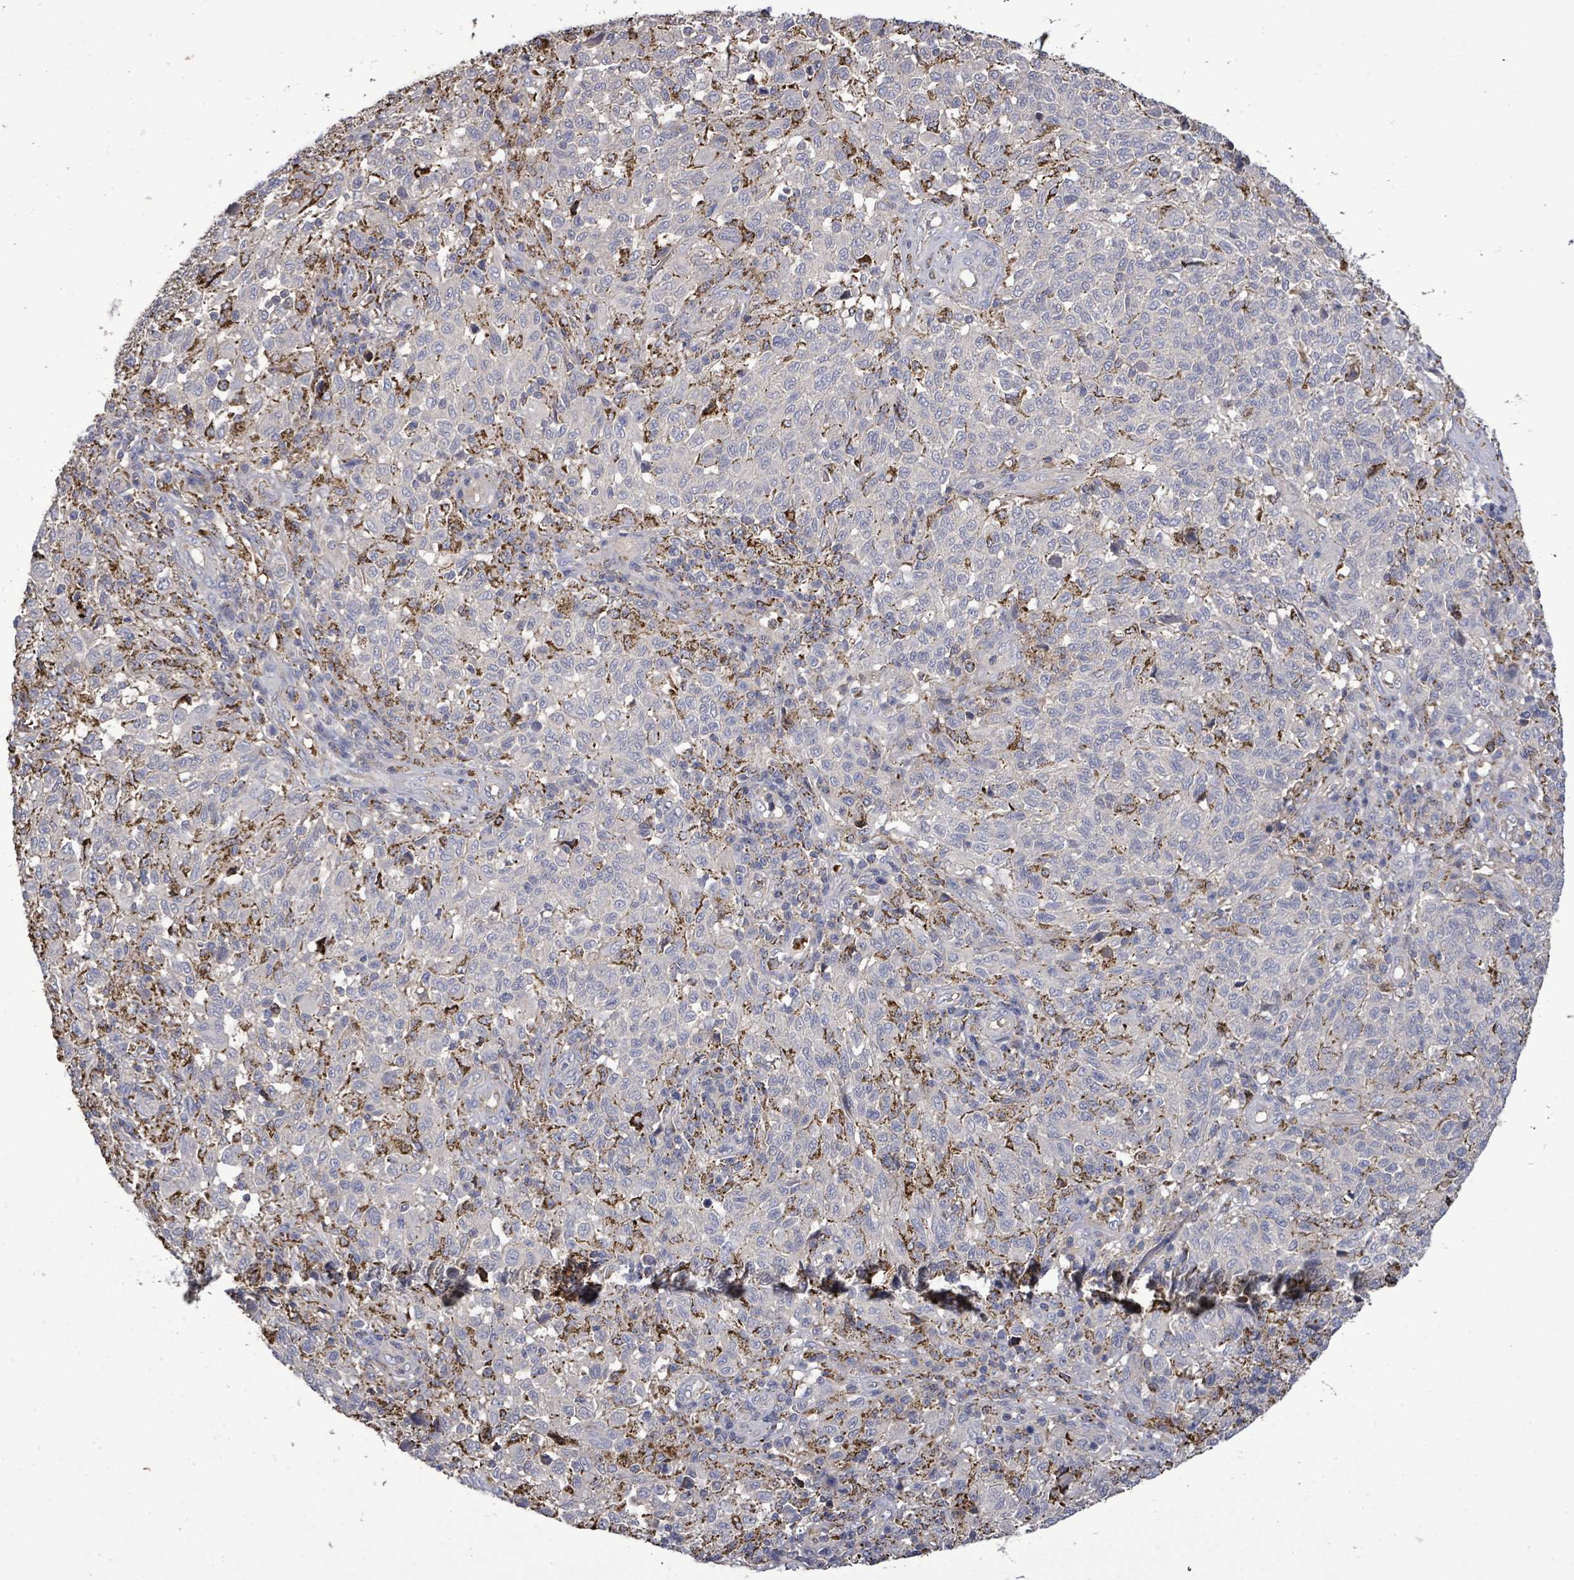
{"staining": {"intensity": "strong", "quantity": "<25%", "location": "cytoplasmic/membranous"}, "tissue": "melanoma", "cell_type": "Tumor cells", "image_type": "cancer", "snomed": [{"axis": "morphology", "description": "Malignant melanoma, NOS"}, {"axis": "topography", "description": "Skin"}], "caption": "The photomicrograph reveals a brown stain indicating the presence of a protein in the cytoplasmic/membranous of tumor cells in melanoma.", "gene": "MTMR12", "patient": {"sex": "male", "age": 66}}